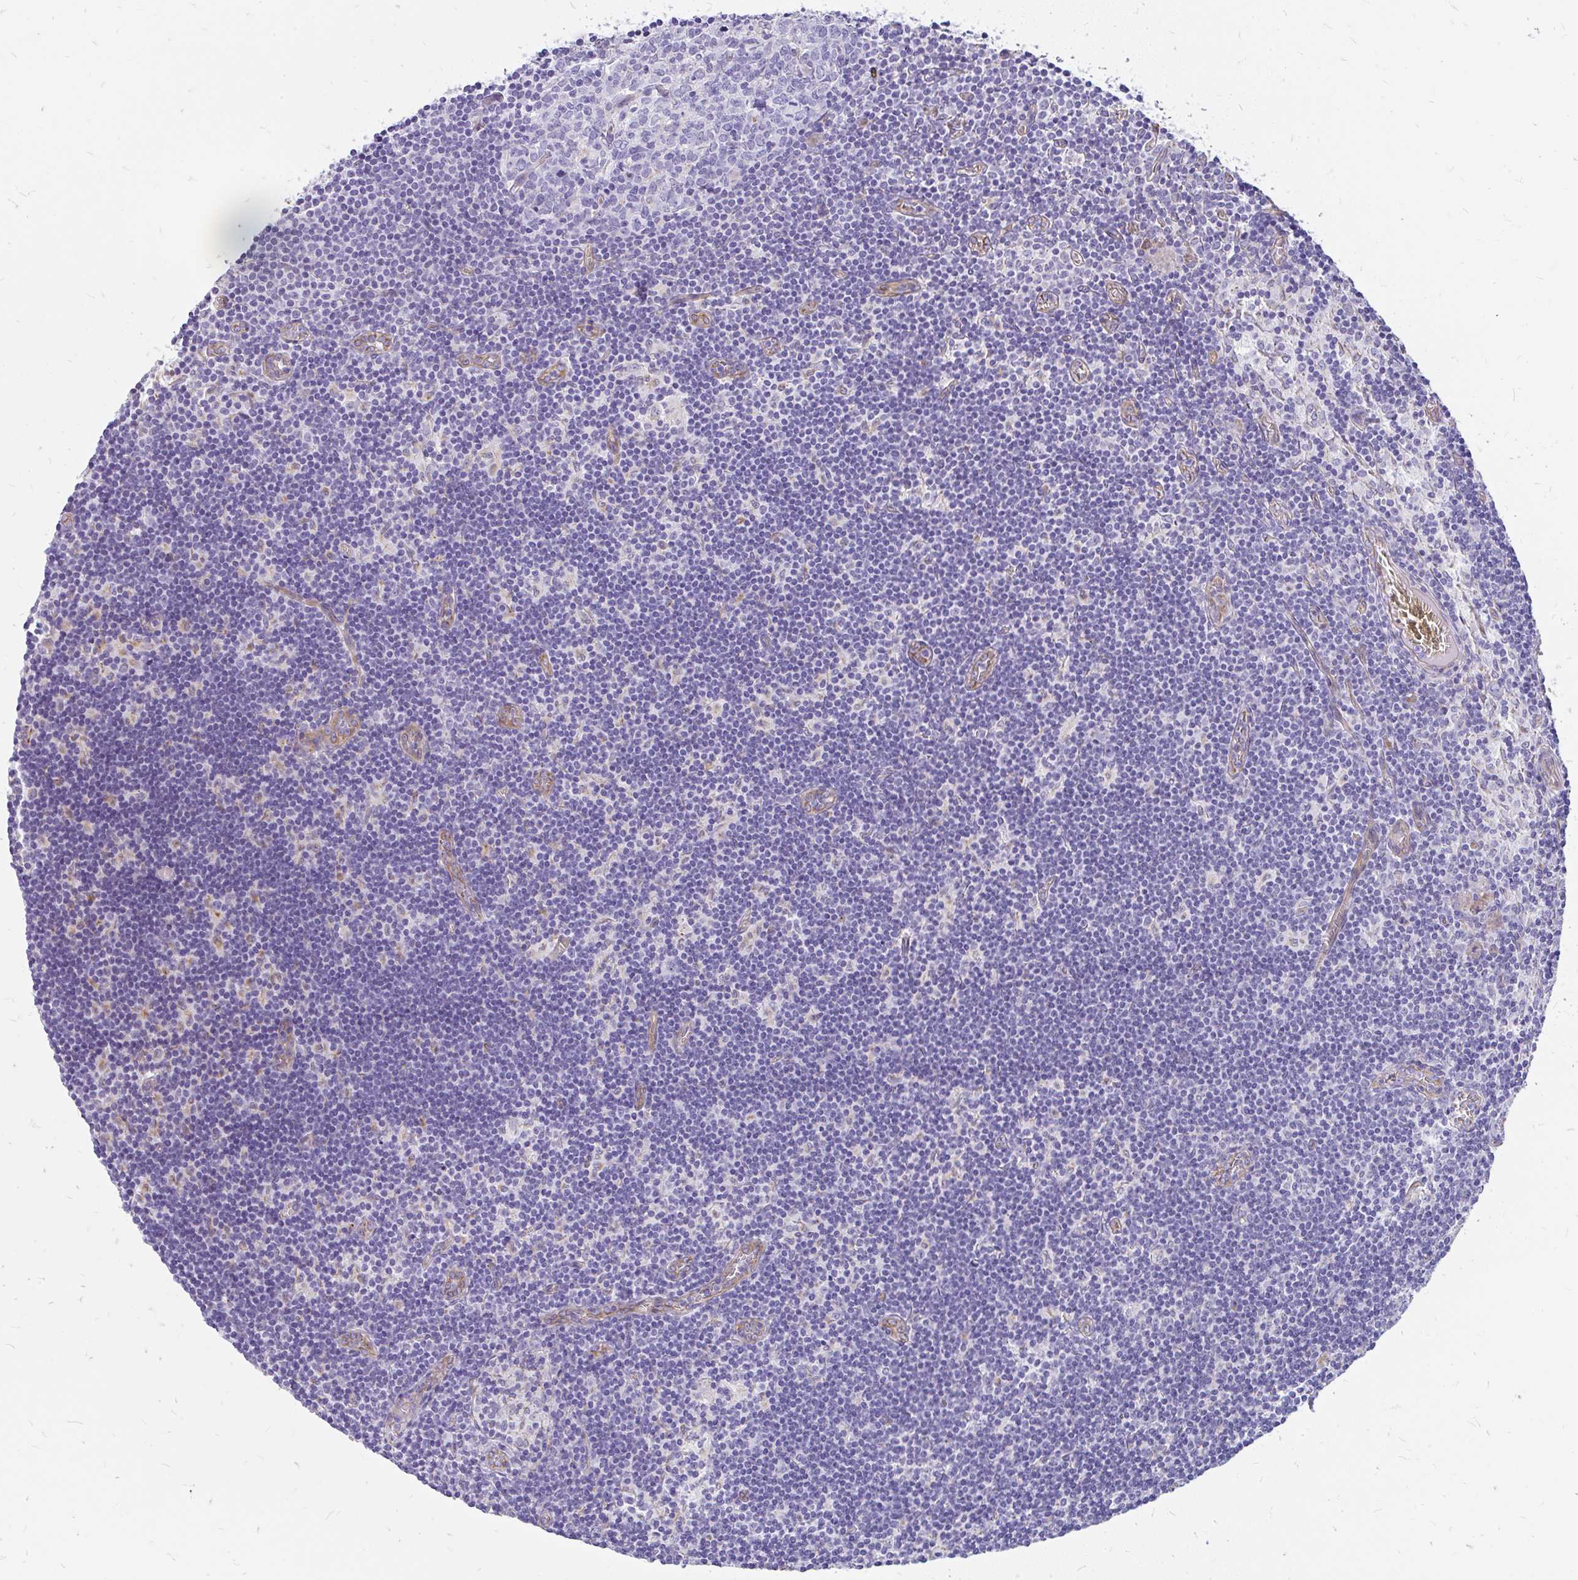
{"staining": {"intensity": "negative", "quantity": "none", "location": "none"}, "tissue": "lymph node", "cell_type": "Germinal center cells", "image_type": "normal", "snomed": [{"axis": "morphology", "description": "Normal tissue, NOS"}, {"axis": "topography", "description": "Lymph node"}], "caption": "An immunohistochemistry (IHC) histopathology image of unremarkable lymph node is shown. There is no staining in germinal center cells of lymph node. The staining is performed using DAB (3,3'-diaminobenzidine) brown chromogen with nuclei counter-stained in using hematoxylin.", "gene": "FAM83C", "patient": {"sex": "female", "age": 31}}